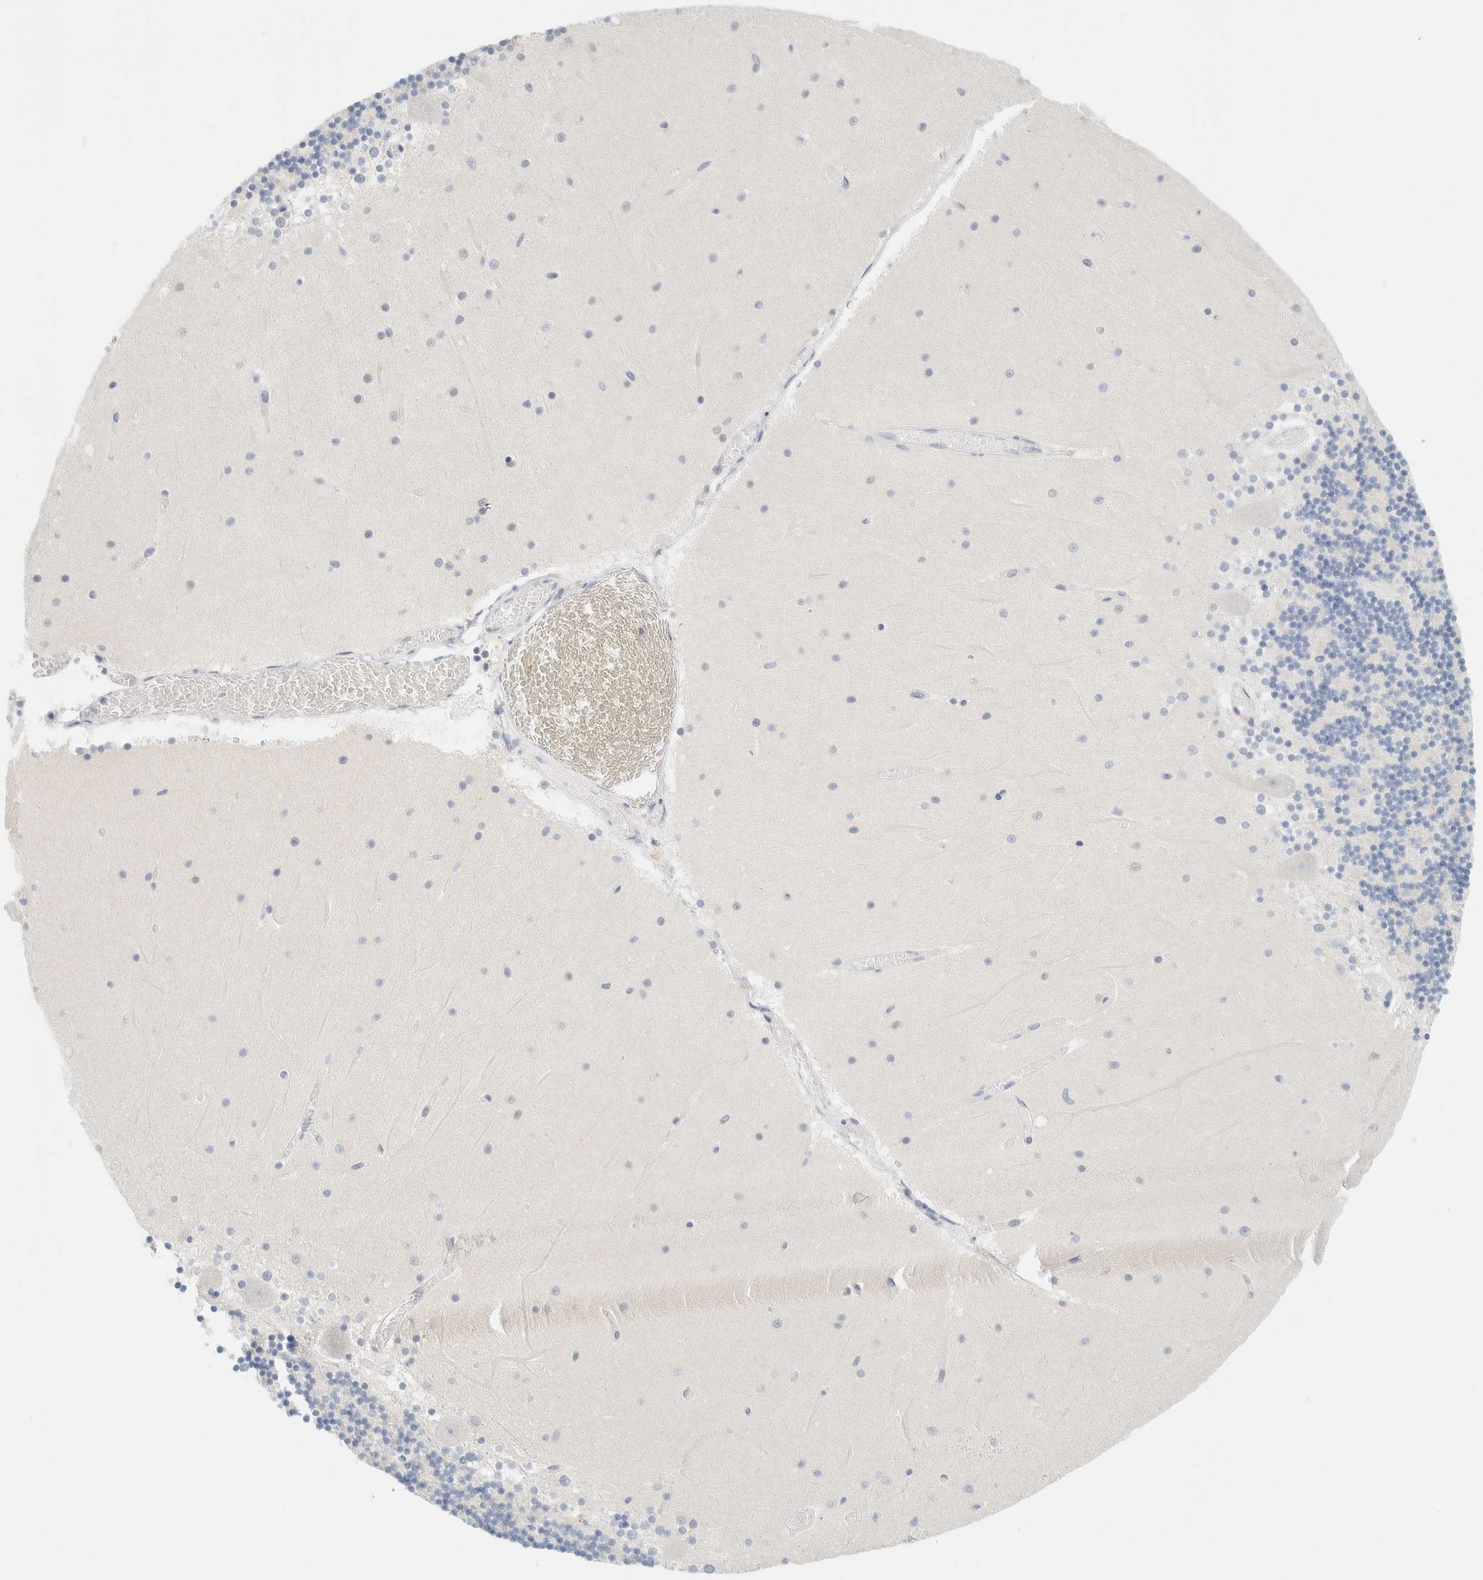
{"staining": {"intensity": "negative", "quantity": "none", "location": "none"}, "tissue": "cerebellum", "cell_type": "Cells in granular layer", "image_type": "normal", "snomed": [{"axis": "morphology", "description": "Normal tissue, NOS"}, {"axis": "topography", "description": "Cerebellum"}], "caption": "Immunohistochemistry (IHC) histopathology image of normal cerebellum: human cerebellum stained with DAB (3,3'-diaminobenzidine) displays no significant protein staining in cells in granular layer.", "gene": "AARSD1", "patient": {"sex": "female", "age": 28}}